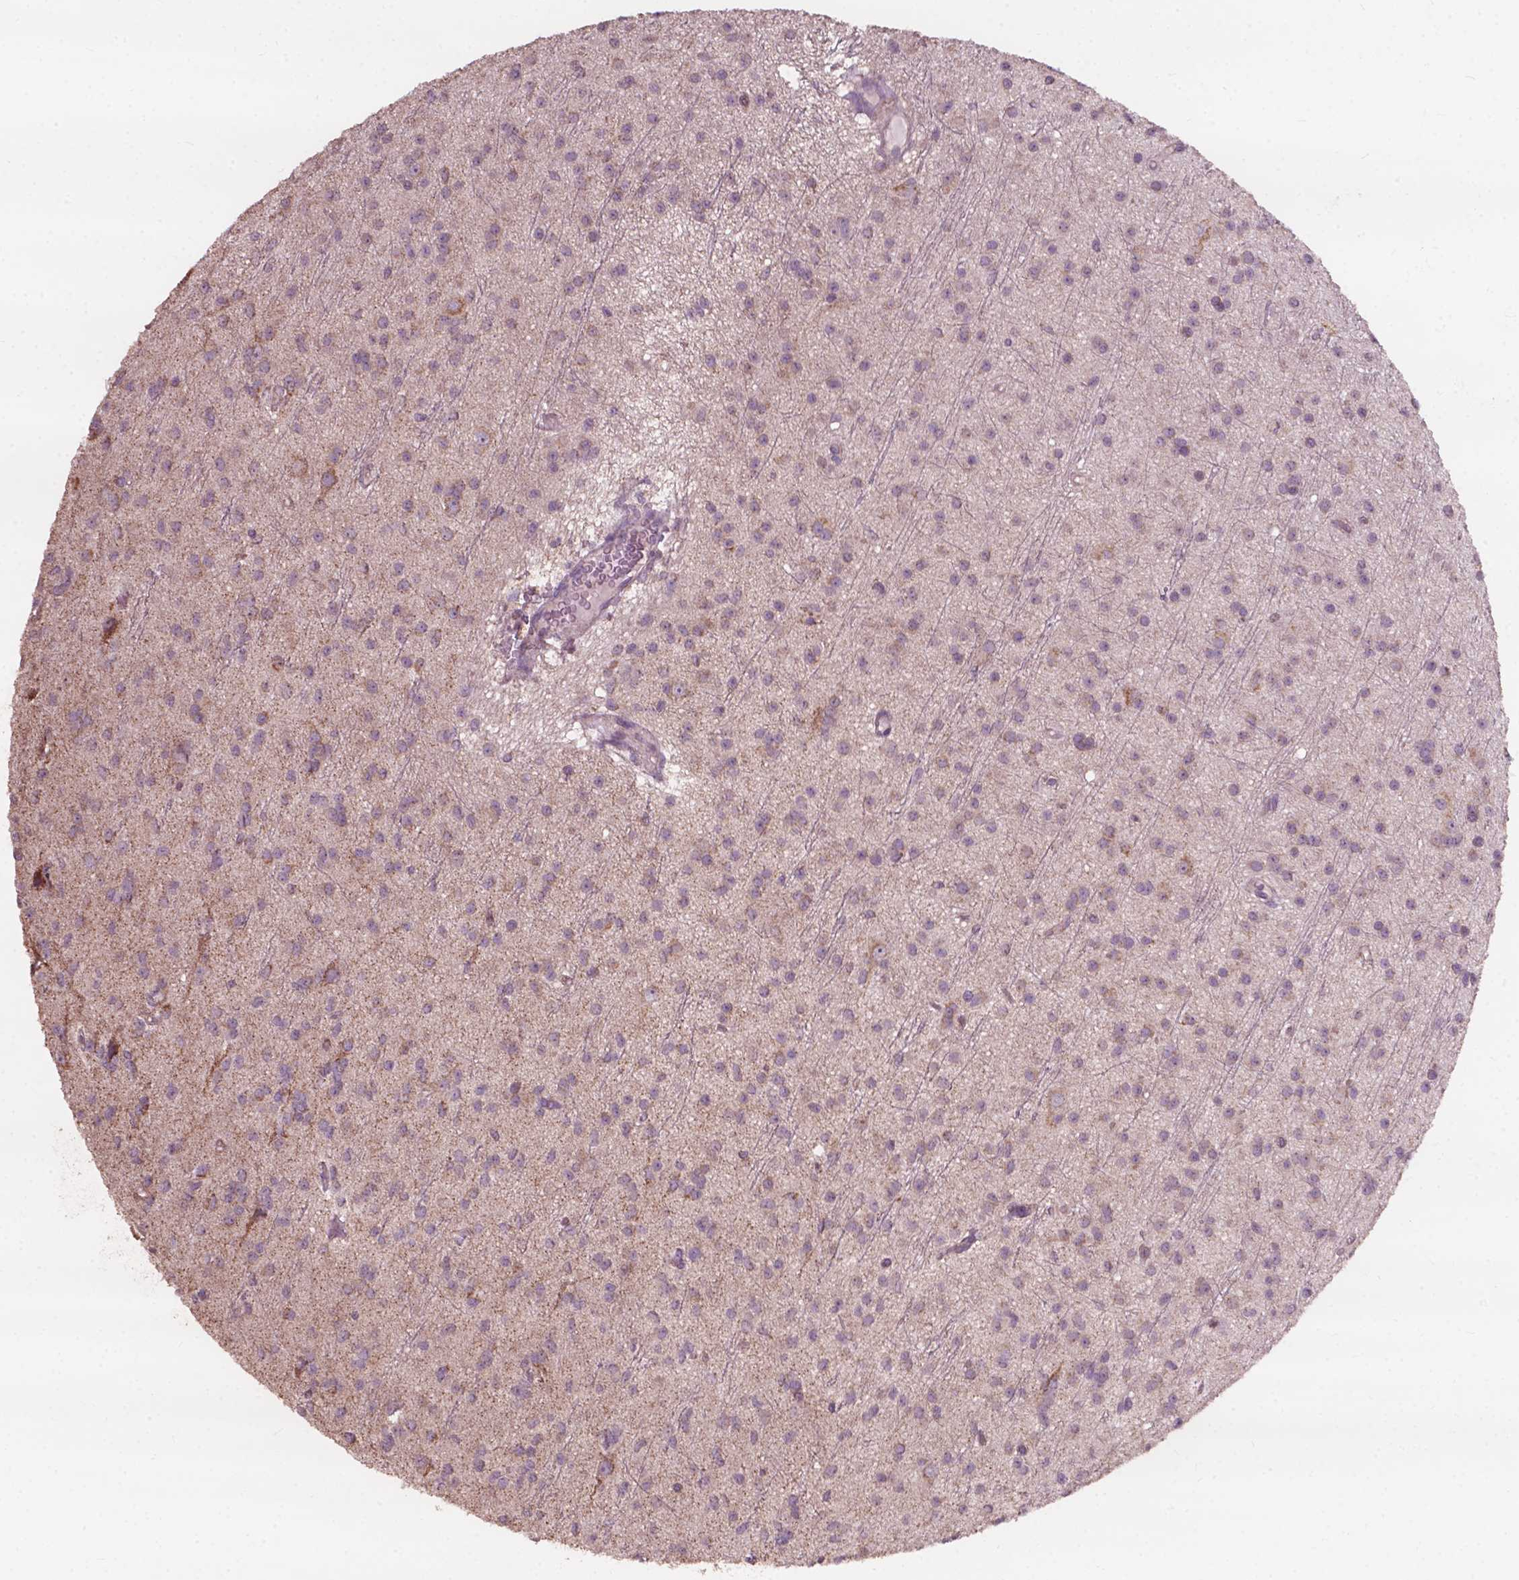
{"staining": {"intensity": "weak", "quantity": "25%-75%", "location": "cytoplasmic/membranous"}, "tissue": "glioma", "cell_type": "Tumor cells", "image_type": "cancer", "snomed": [{"axis": "morphology", "description": "Glioma, malignant, Low grade"}, {"axis": "topography", "description": "Brain"}], "caption": "This image exhibits immunohistochemistry staining of human malignant glioma (low-grade), with low weak cytoplasmic/membranous expression in approximately 25%-75% of tumor cells.", "gene": "NDUFA10", "patient": {"sex": "male", "age": 27}}